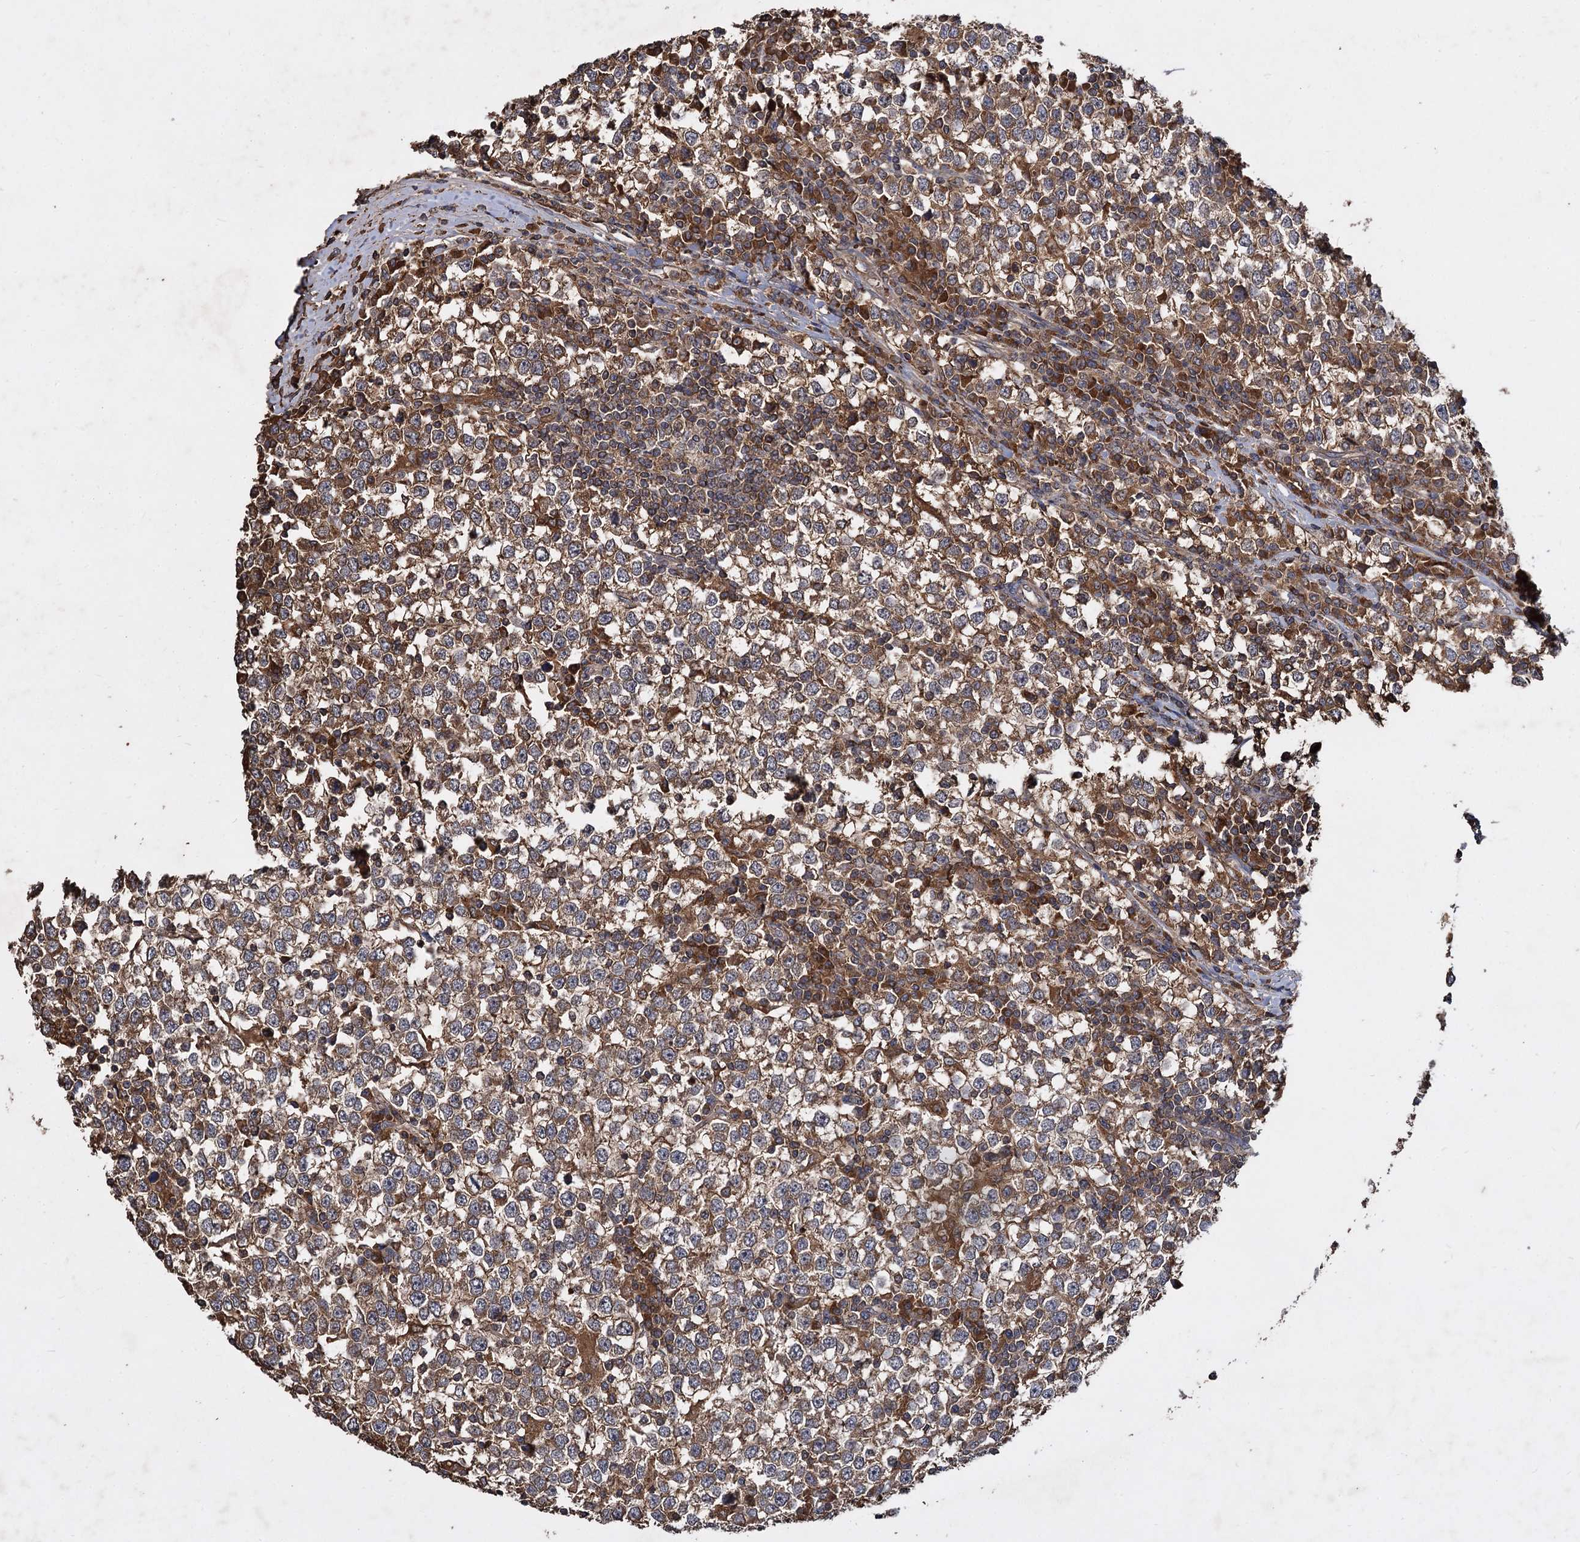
{"staining": {"intensity": "moderate", "quantity": ">75%", "location": "cytoplasmic/membranous"}, "tissue": "testis cancer", "cell_type": "Tumor cells", "image_type": "cancer", "snomed": [{"axis": "morphology", "description": "Seminoma, NOS"}, {"axis": "topography", "description": "Testis"}], "caption": "Immunohistochemical staining of testis cancer shows medium levels of moderate cytoplasmic/membranous staining in approximately >75% of tumor cells. (Brightfield microscopy of DAB IHC at high magnification).", "gene": "GCLC", "patient": {"sex": "male", "age": 65}}